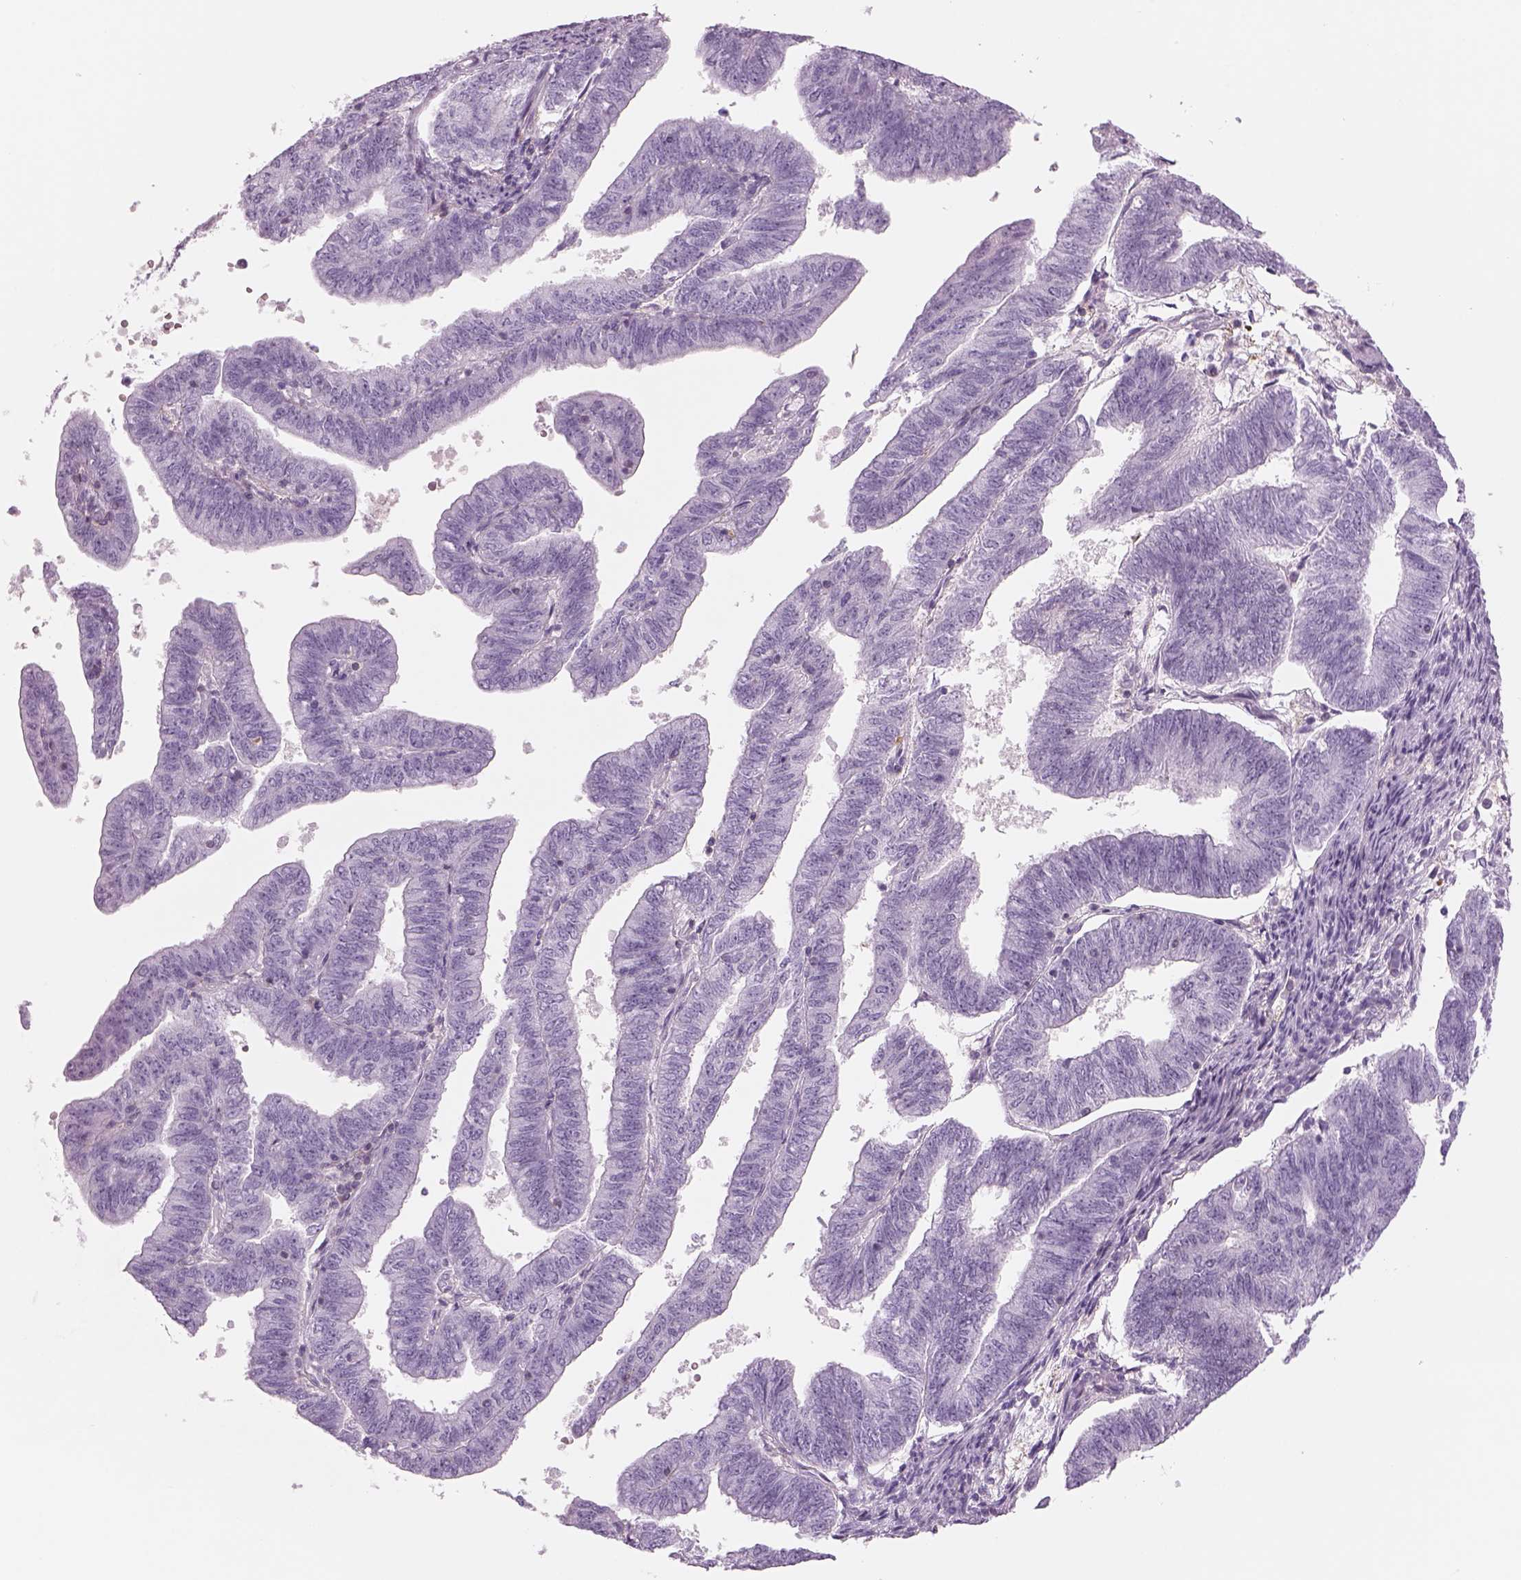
{"staining": {"intensity": "negative", "quantity": "none", "location": "none"}, "tissue": "endometrial cancer", "cell_type": "Tumor cells", "image_type": "cancer", "snomed": [{"axis": "morphology", "description": "Adenocarcinoma, NOS"}, {"axis": "topography", "description": "Endometrium"}], "caption": "An immunohistochemistry image of endometrial adenocarcinoma is shown. There is no staining in tumor cells of endometrial adenocarcinoma.", "gene": "SLC1A7", "patient": {"sex": "female", "age": 82}}